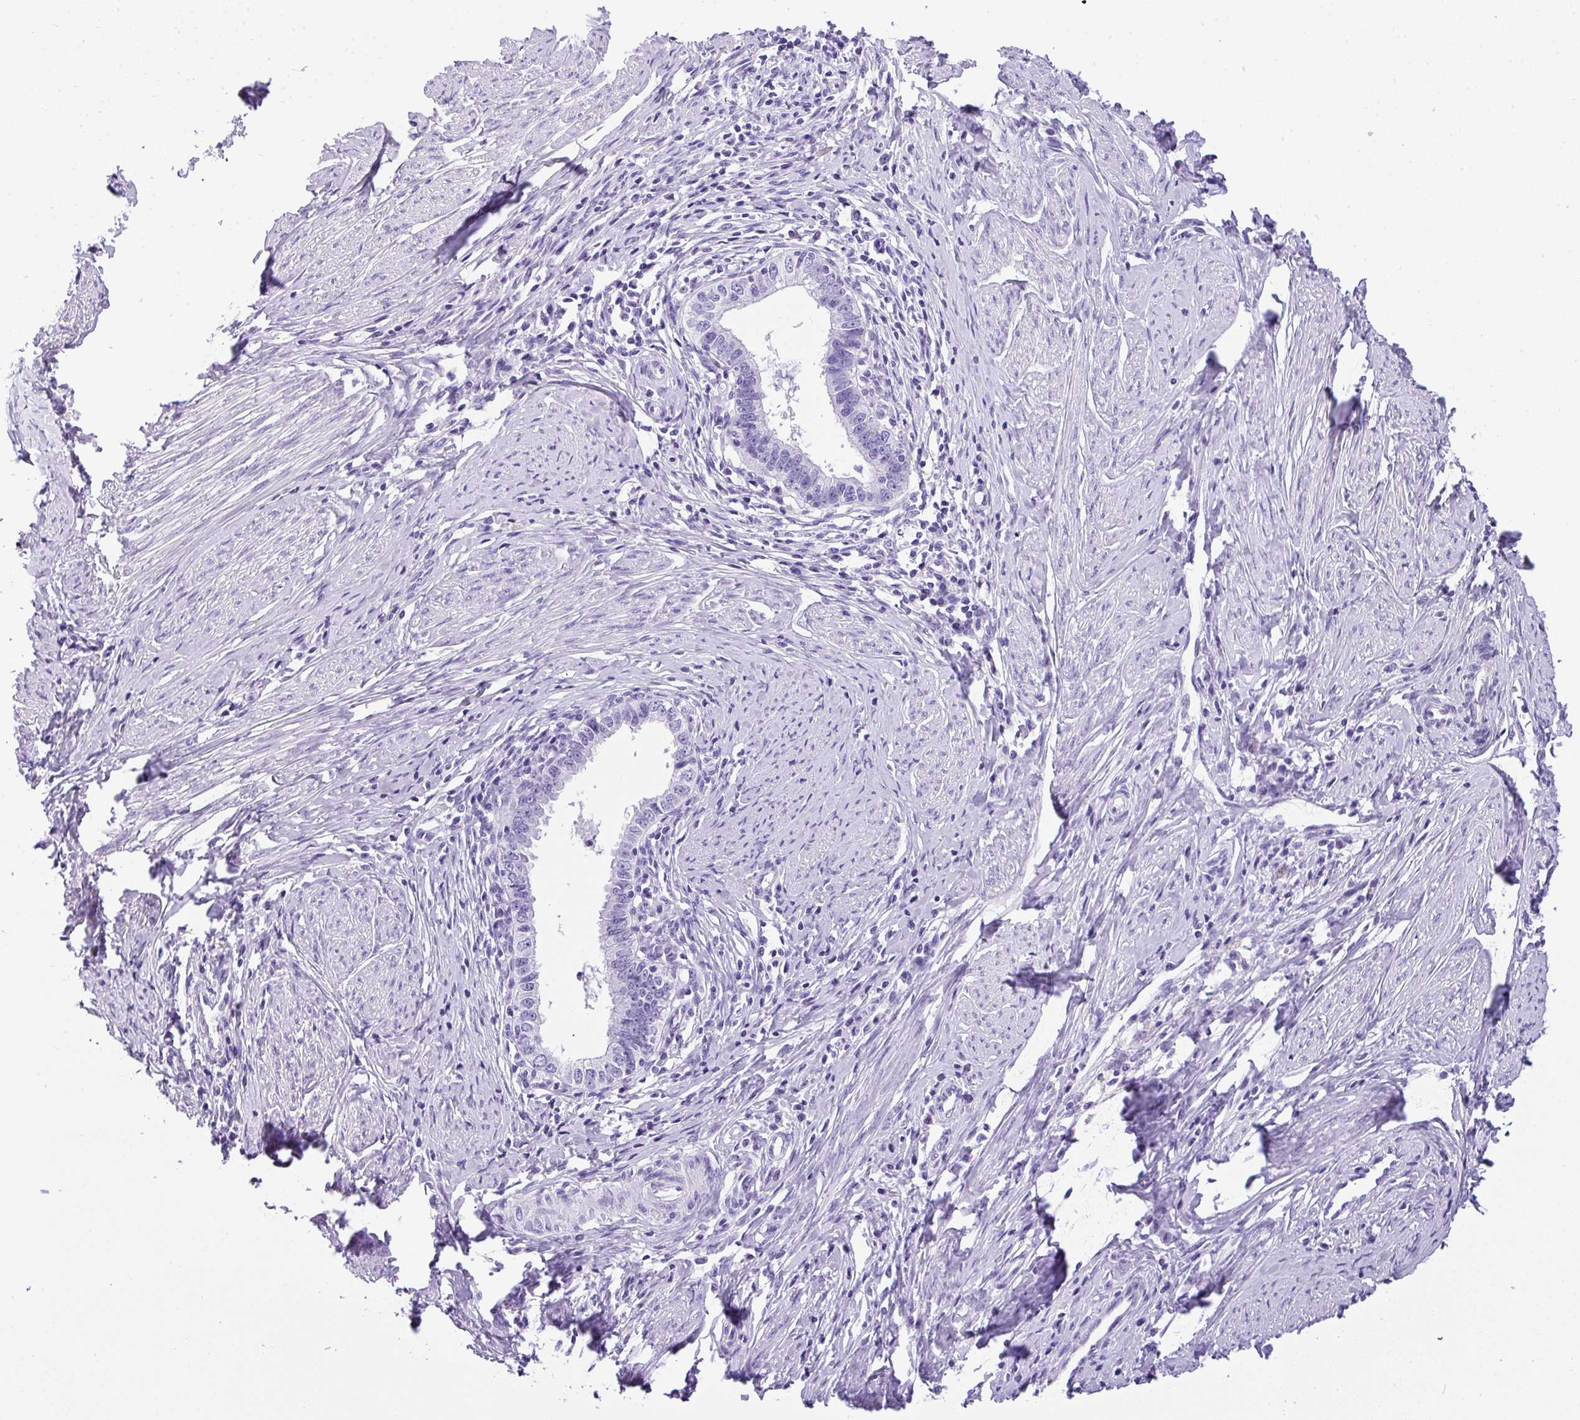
{"staining": {"intensity": "negative", "quantity": "none", "location": "none"}, "tissue": "cervical cancer", "cell_type": "Tumor cells", "image_type": "cancer", "snomed": [{"axis": "morphology", "description": "Adenocarcinoma, NOS"}, {"axis": "topography", "description": "Cervix"}], "caption": "DAB immunohistochemical staining of cervical adenocarcinoma reveals no significant staining in tumor cells.", "gene": "MUC21", "patient": {"sex": "female", "age": 36}}